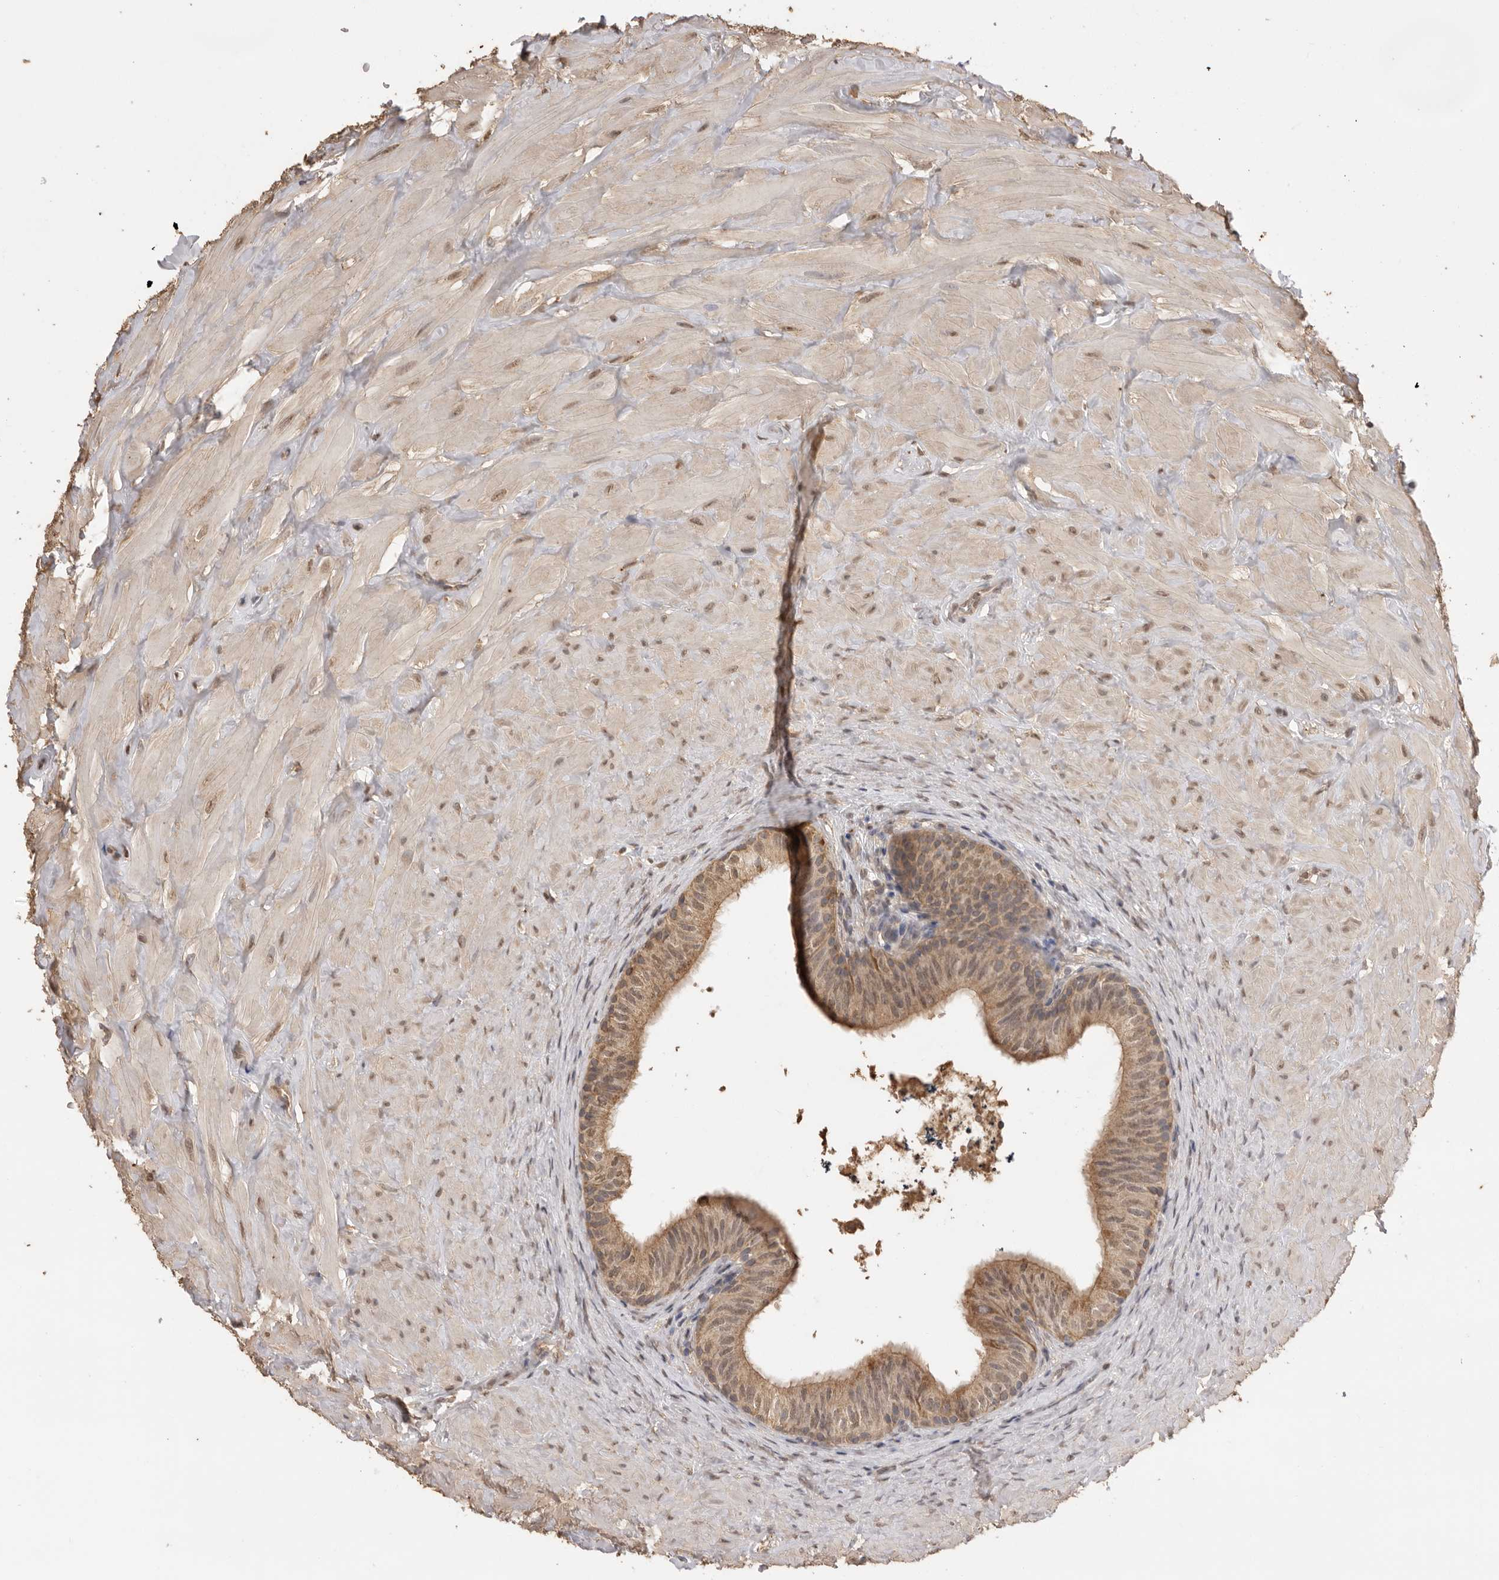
{"staining": {"intensity": "moderate", "quantity": ">75%", "location": "cytoplasmic/membranous"}, "tissue": "epididymis", "cell_type": "Glandular cells", "image_type": "normal", "snomed": [{"axis": "morphology", "description": "Normal tissue, NOS"}, {"axis": "topography", "description": "Soft tissue"}, {"axis": "topography", "description": "Epididymis"}], "caption": "Immunohistochemical staining of normal epididymis shows medium levels of moderate cytoplasmic/membranous expression in about >75% of glandular cells.", "gene": "JAG2", "patient": {"sex": "male", "age": 26}}